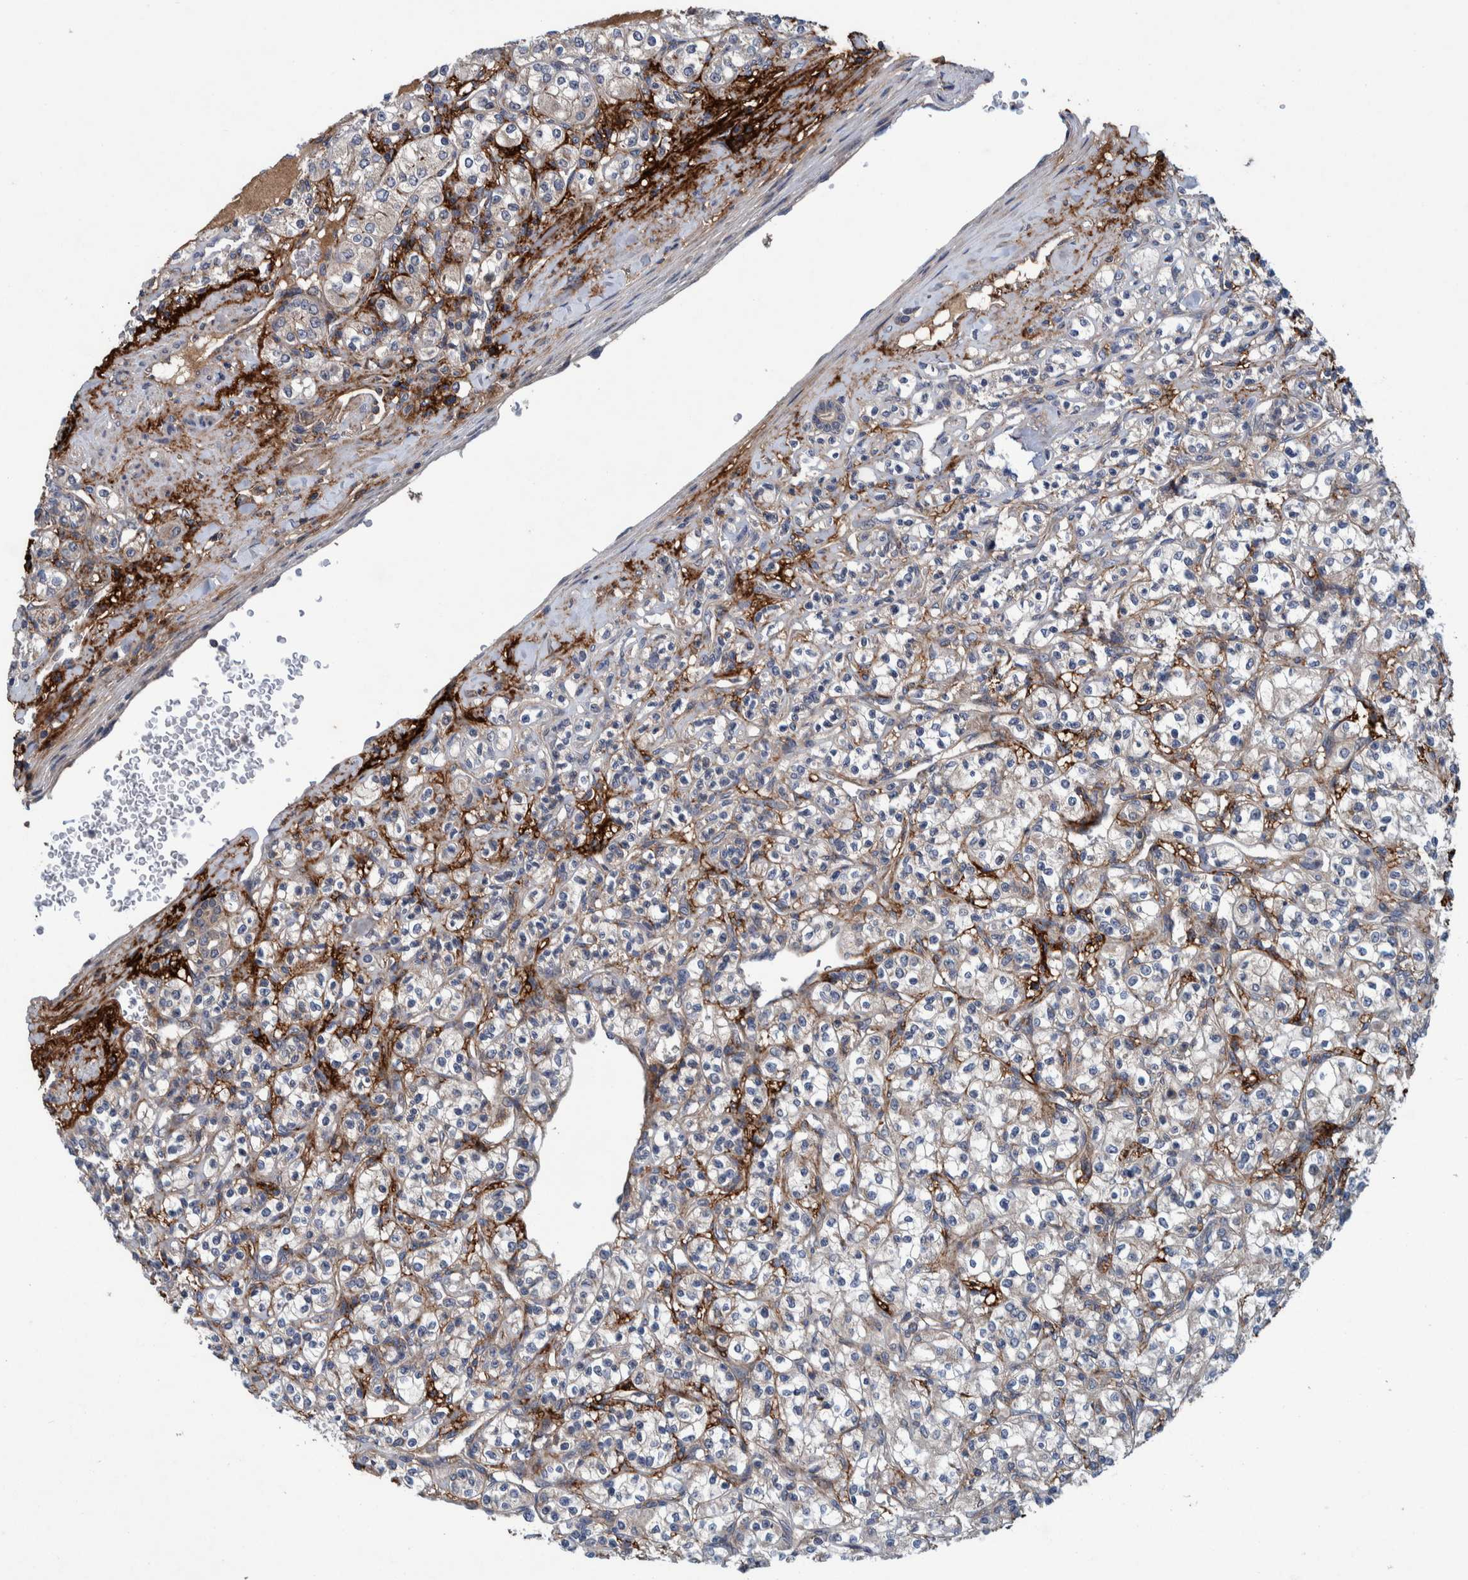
{"staining": {"intensity": "negative", "quantity": "none", "location": "none"}, "tissue": "renal cancer", "cell_type": "Tumor cells", "image_type": "cancer", "snomed": [{"axis": "morphology", "description": "Adenocarcinoma, NOS"}, {"axis": "topography", "description": "Kidney"}], "caption": "There is no significant staining in tumor cells of renal cancer.", "gene": "ITIH3", "patient": {"sex": "male", "age": 77}}